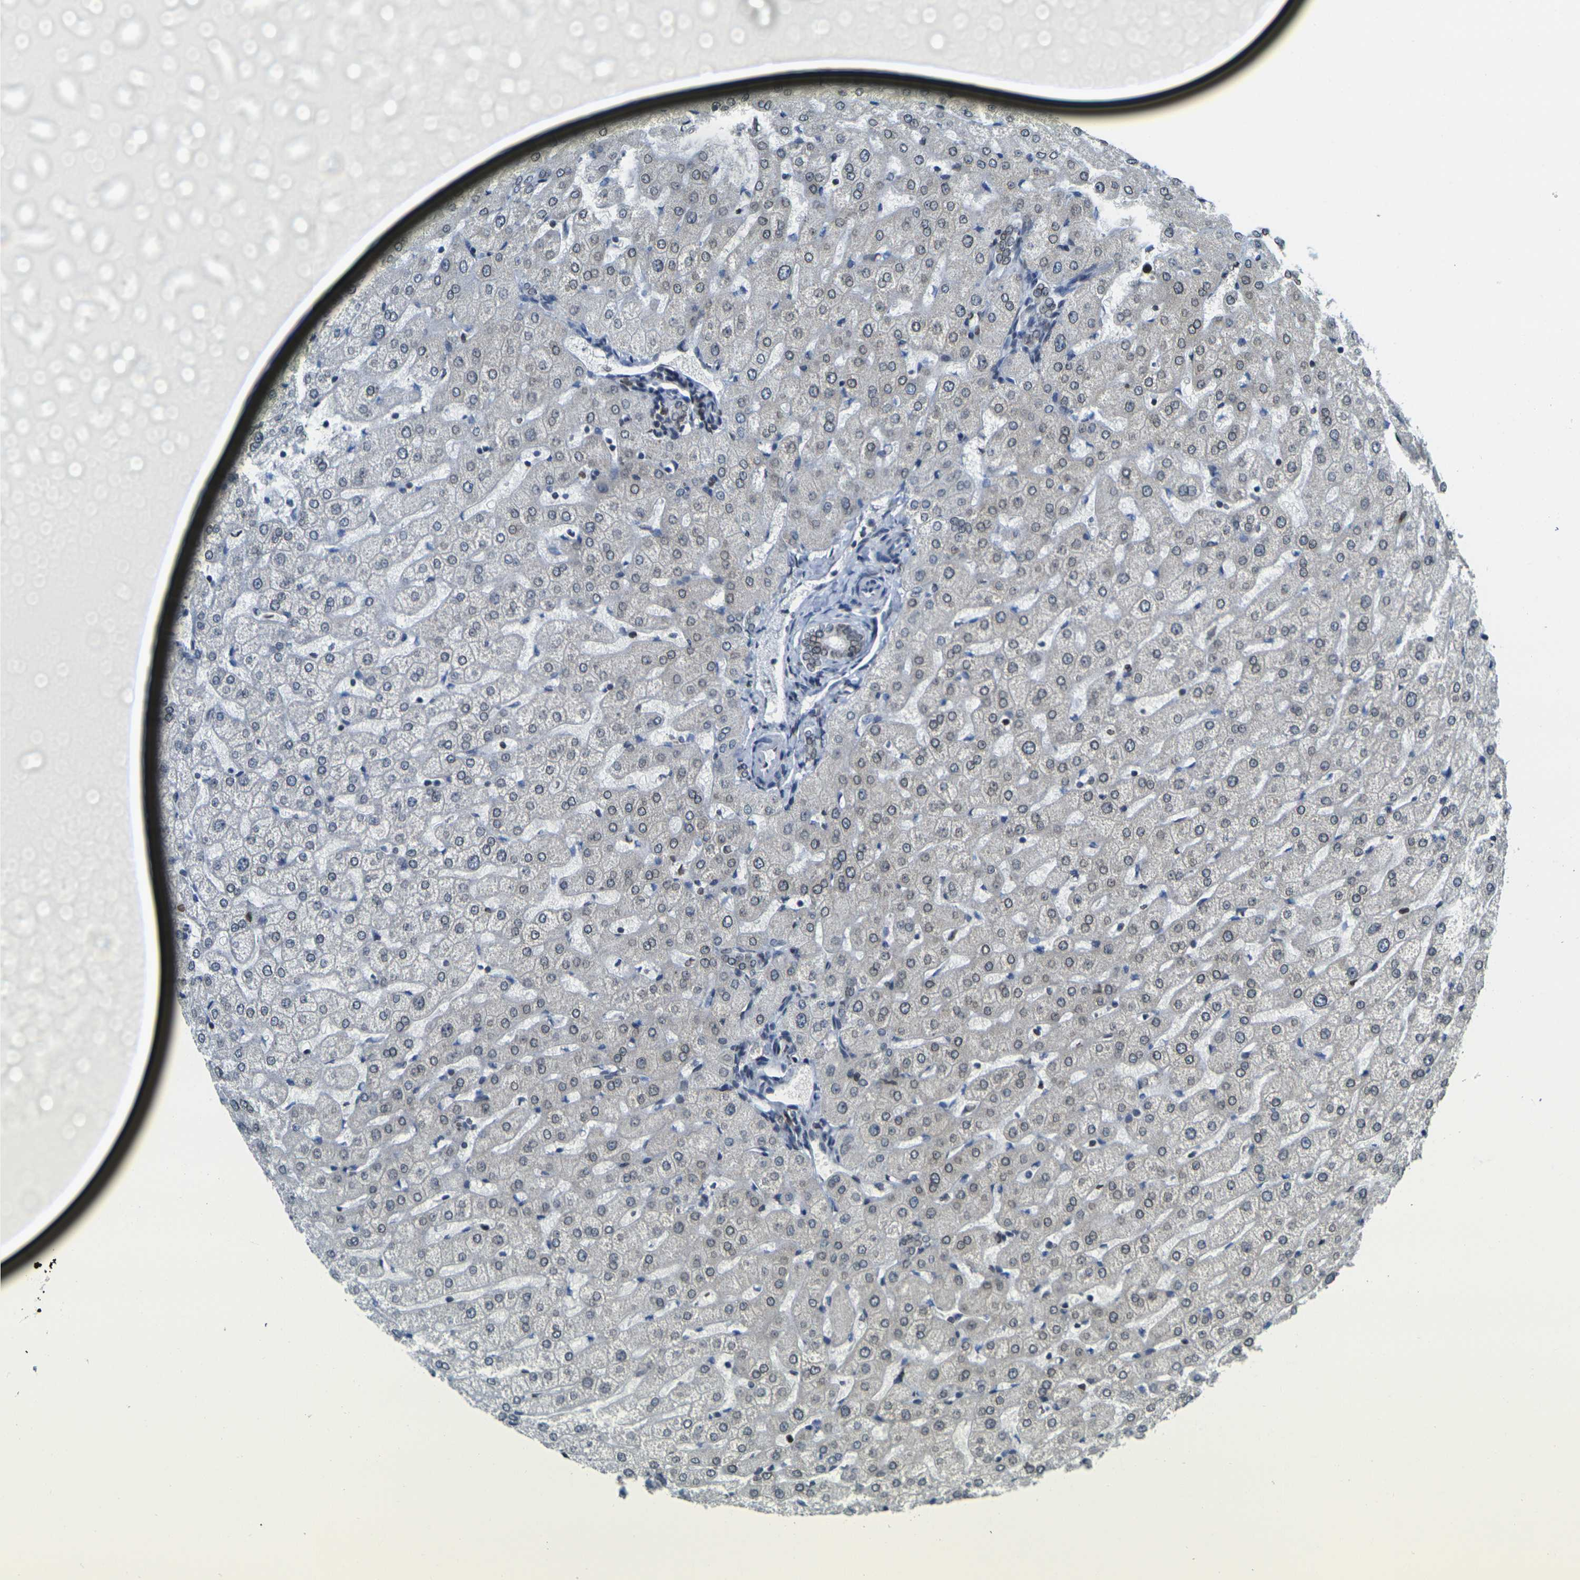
{"staining": {"intensity": "moderate", "quantity": "25%-75%", "location": "cytoplasmic/membranous,nuclear"}, "tissue": "liver", "cell_type": "Cholangiocytes", "image_type": "normal", "snomed": [{"axis": "morphology", "description": "Normal tissue, NOS"}, {"axis": "morphology", "description": "Fibrosis, NOS"}, {"axis": "topography", "description": "Liver"}], "caption": "Moderate cytoplasmic/membranous,nuclear staining for a protein is present in approximately 25%-75% of cholangiocytes of unremarkable liver using IHC.", "gene": "BRDT", "patient": {"sex": "female", "age": 29}}